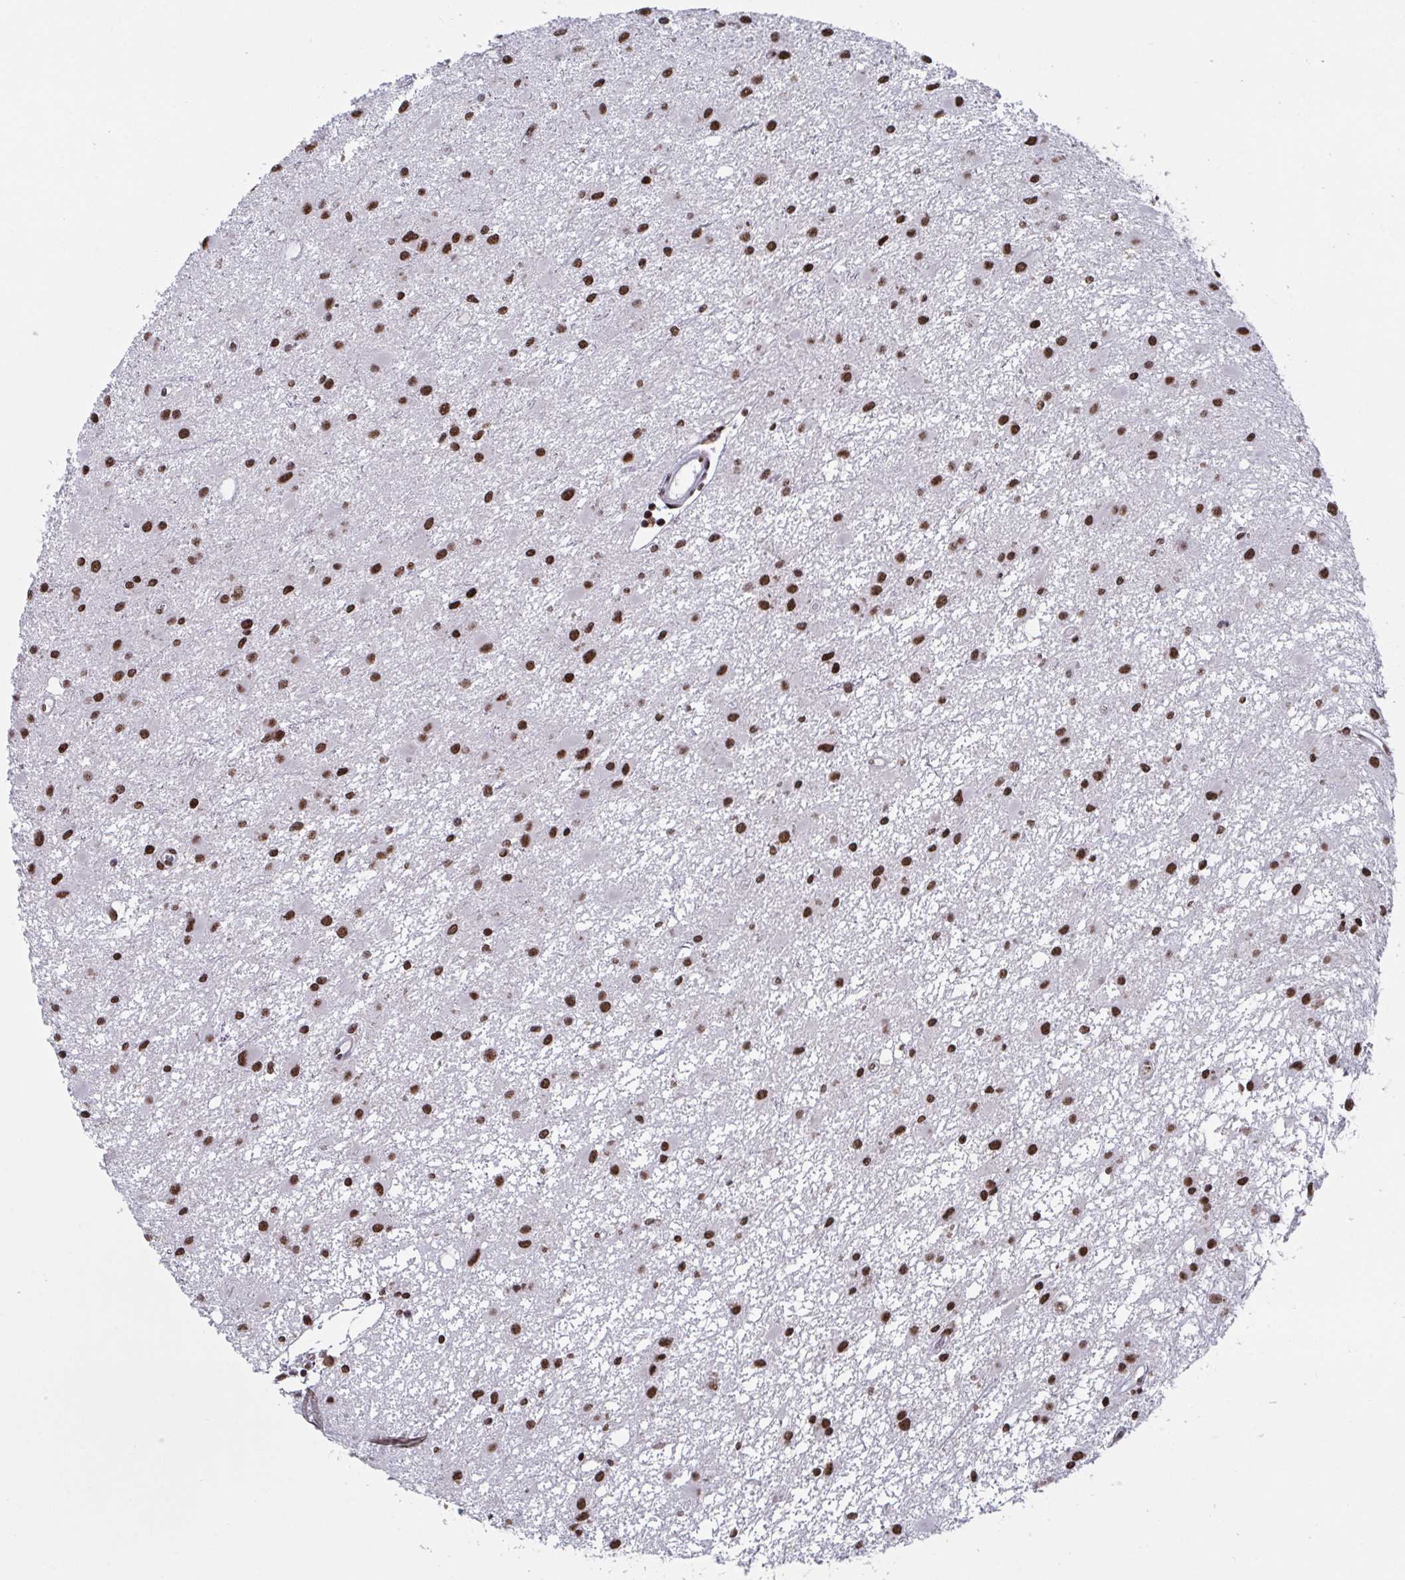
{"staining": {"intensity": "strong", "quantity": ">75%", "location": "nuclear"}, "tissue": "glioma", "cell_type": "Tumor cells", "image_type": "cancer", "snomed": [{"axis": "morphology", "description": "Glioma, malignant, High grade"}, {"axis": "topography", "description": "Brain"}], "caption": "DAB immunohistochemical staining of malignant high-grade glioma displays strong nuclear protein staining in approximately >75% of tumor cells. Ihc stains the protein of interest in brown and the nuclei are stained blue.", "gene": "ZNF607", "patient": {"sex": "male", "age": 54}}